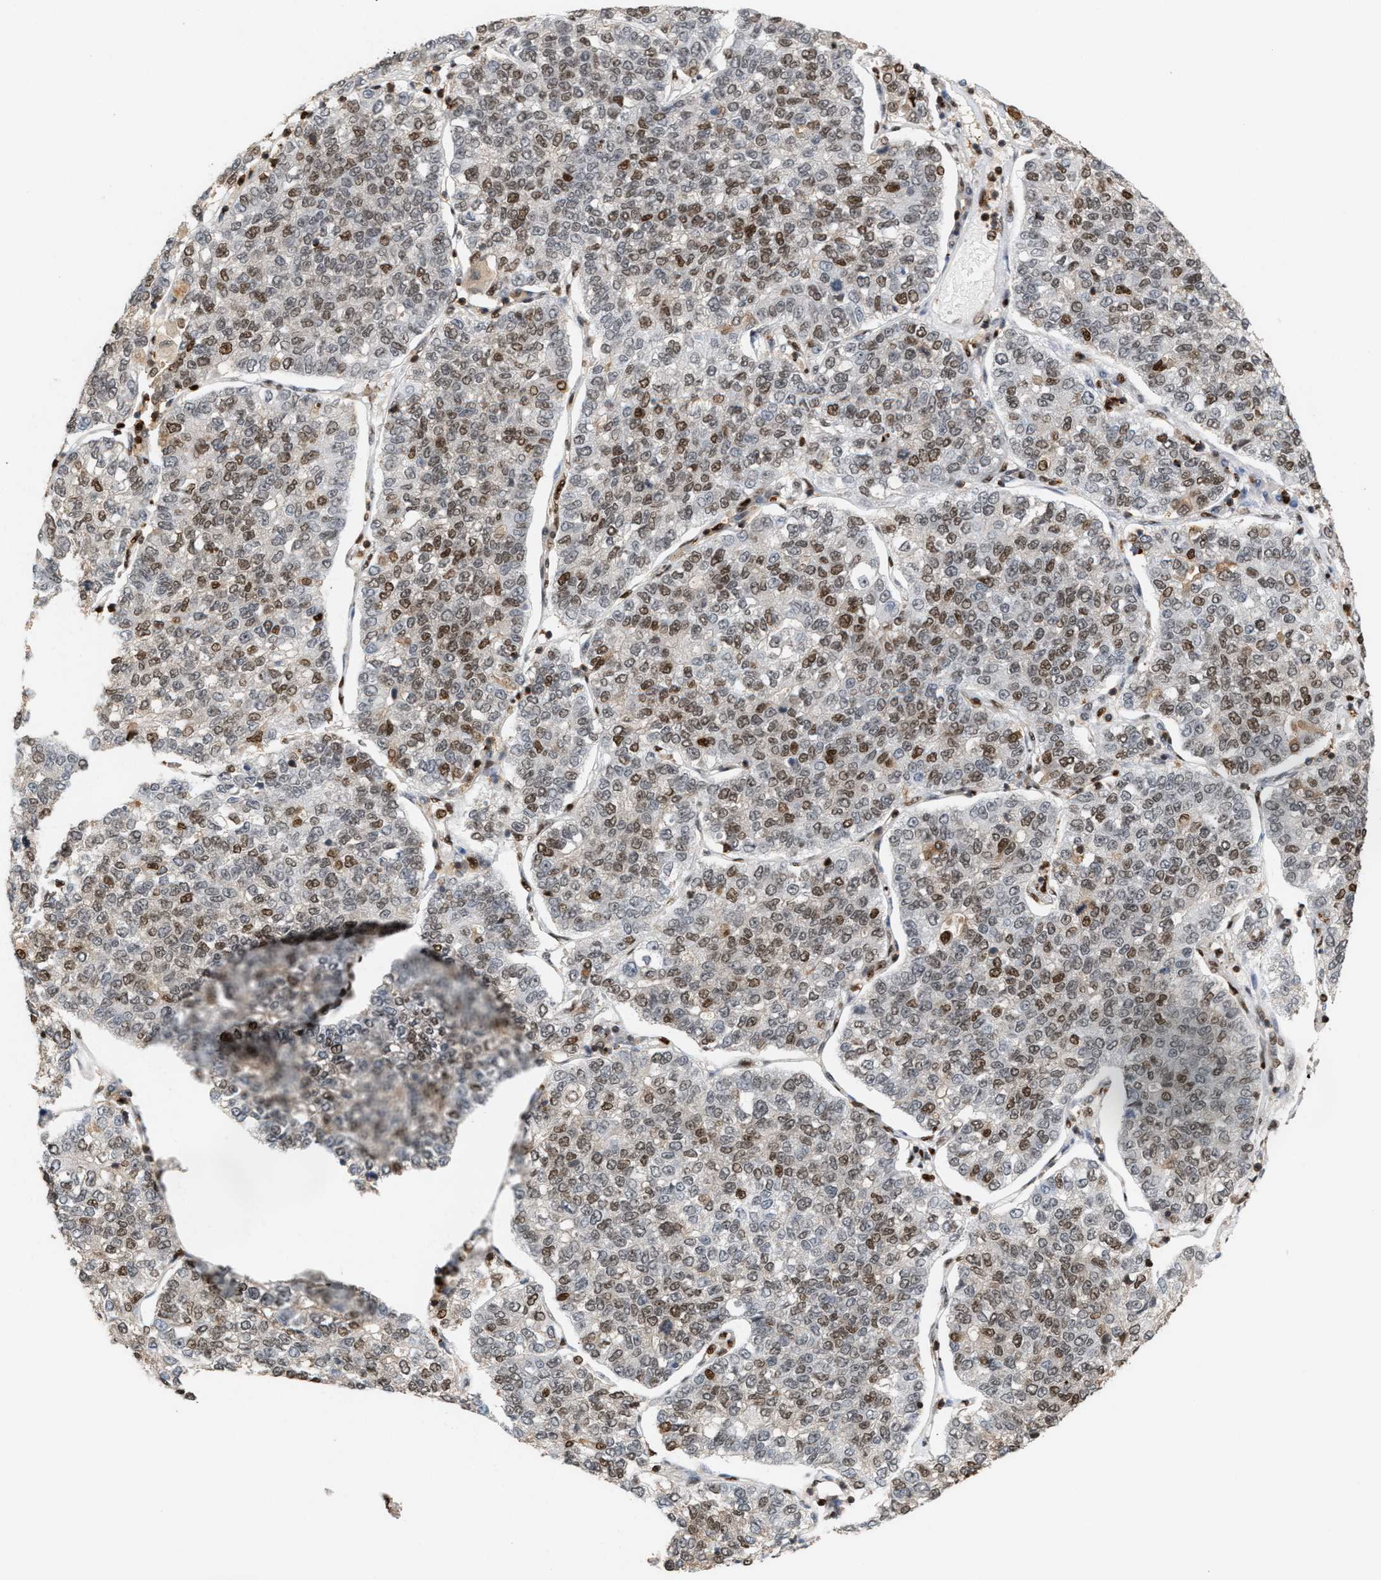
{"staining": {"intensity": "moderate", "quantity": ">75%", "location": "nuclear"}, "tissue": "lung cancer", "cell_type": "Tumor cells", "image_type": "cancer", "snomed": [{"axis": "morphology", "description": "Adenocarcinoma, NOS"}, {"axis": "topography", "description": "Lung"}], "caption": "Immunohistochemical staining of human lung cancer demonstrates medium levels of moderate nuclear staining in approximately >75% of tumor cells. (DAB (3,3'-diaminobenzidine) IHC, brown staining for protein, blue staining for nuclei).", "gene": "RNASEK-C17orf49", "patient": {"sex": "male", "age": 49}}